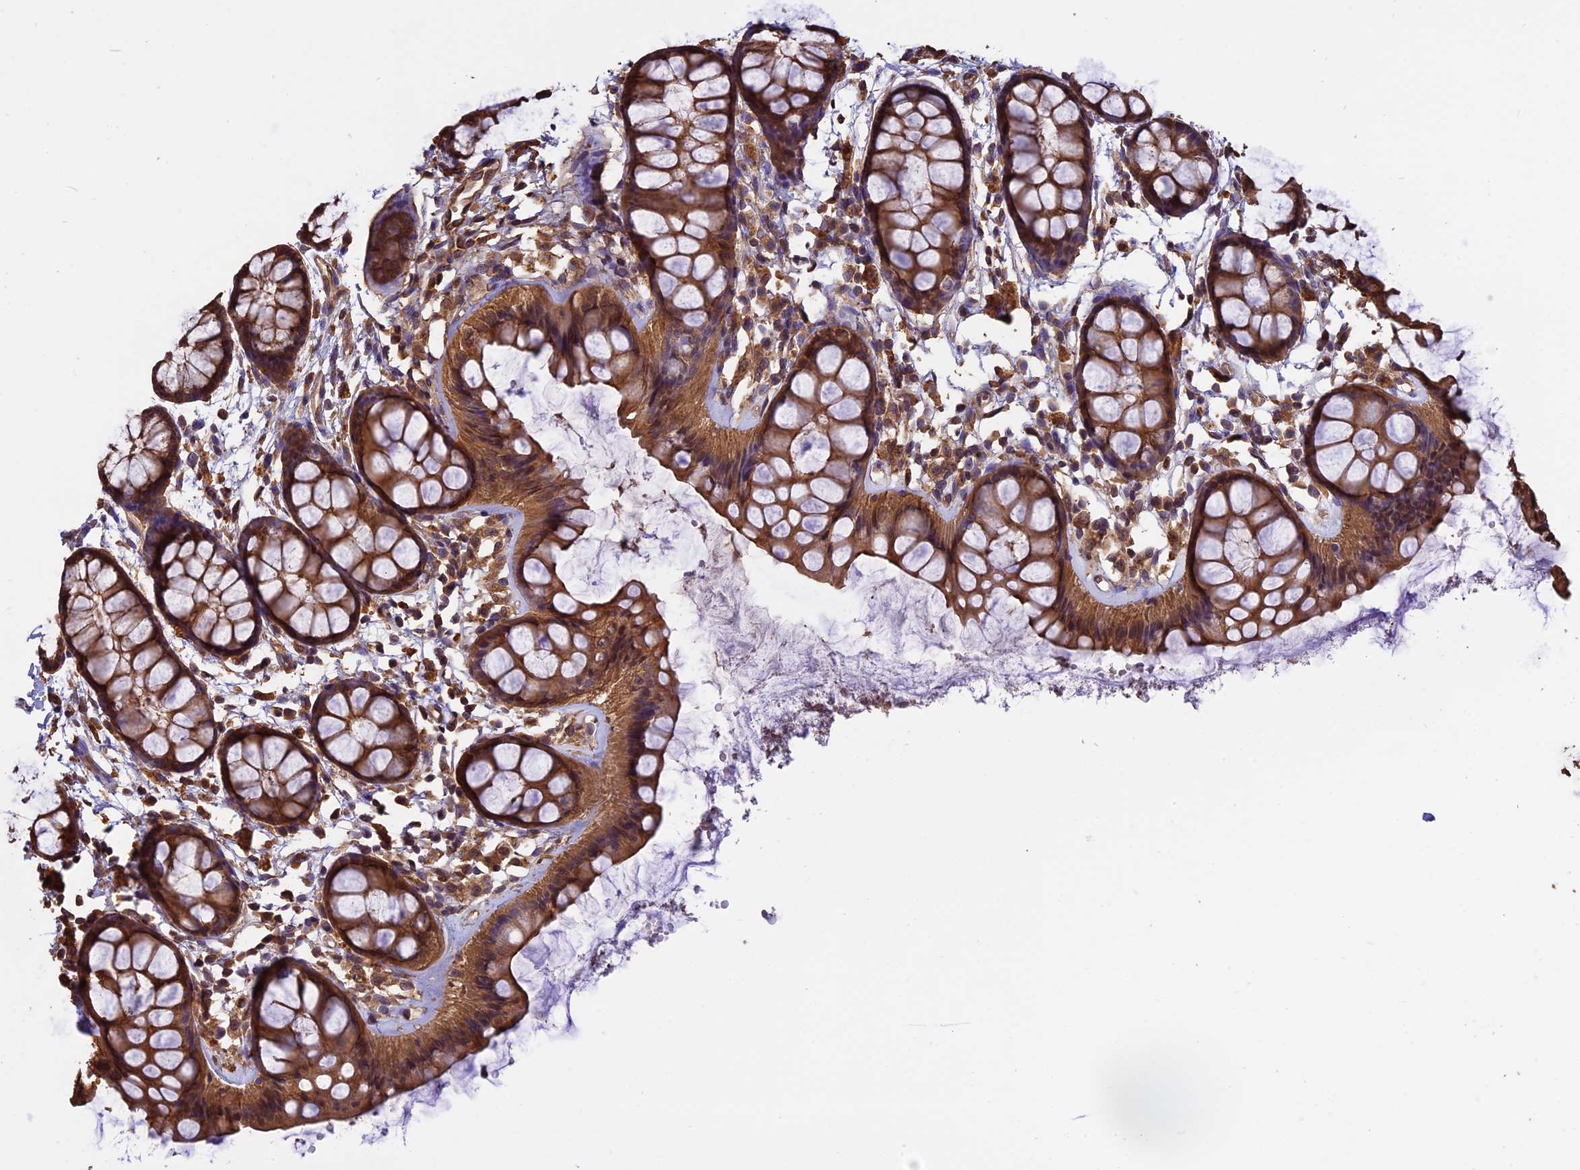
{"staining": {"intensity": "strong", "quantity": ">75%", "location": "cytoplasmic/membranous"}, "tissue": "rectum", "cell_type": "Glandular cells", "image_type": "normal", "snomed": [{"axis": "morphology", "description": "Normal tissue, NOS"}, {"axis": "topography", "description": "Rectum"}], "caption": "DAB (3,3'-diaminobenzidine) immunohistochemical staining of benign rectum exhibits strong cytoplasmic/membranous protein staining in approximately >75% of glandular cells.", "gene": "CHMP2A", "patient": {"sex": "female", "age": 66}}